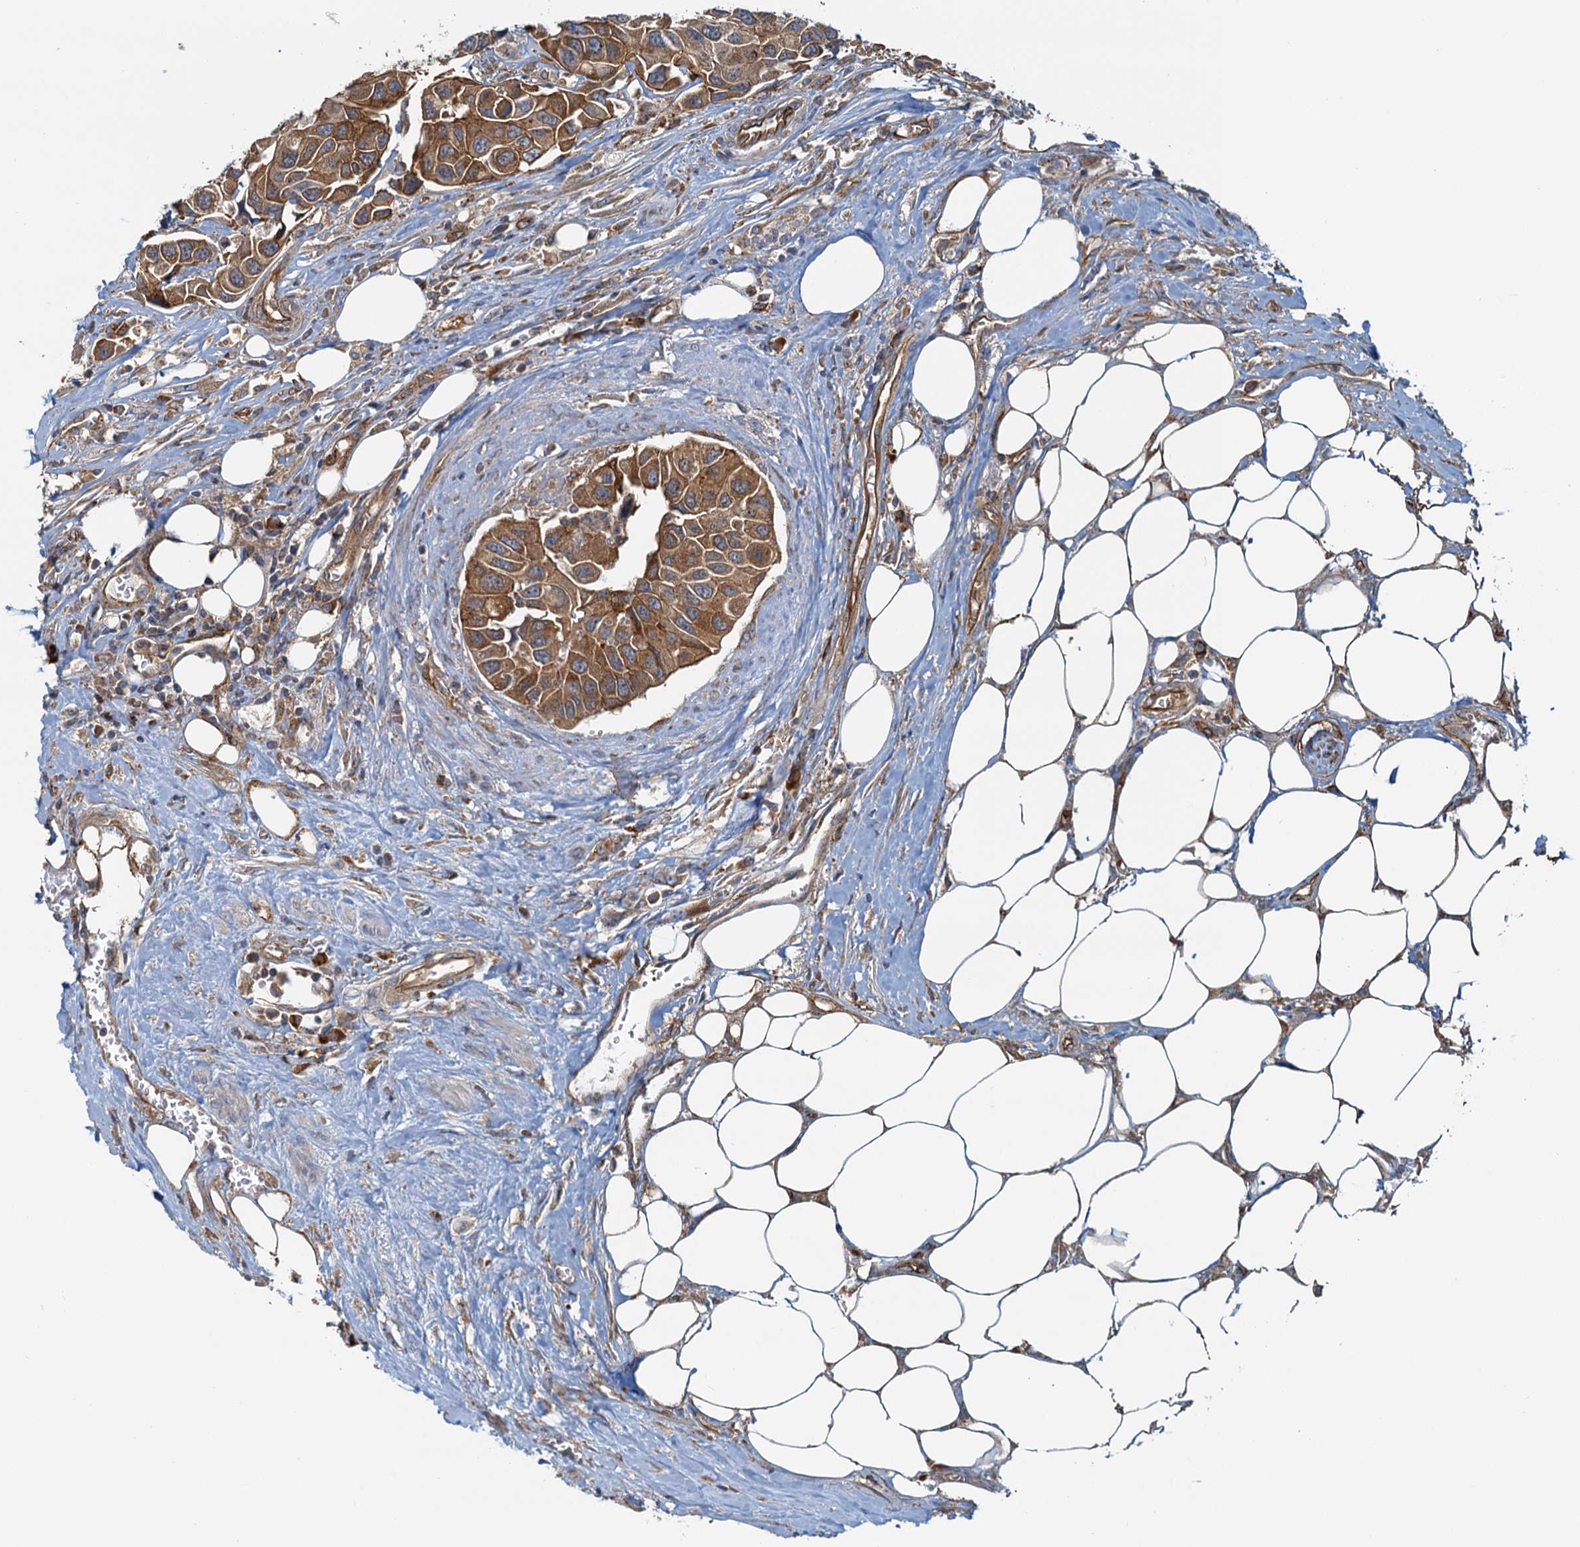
{"staining": {"intensity": "moderate", "quantity": ">75%", "location": "cytoplasmic/membranous"}, "tissue": "urothelial cancer", "cell_type": "Tumor cells", "image_type": "cancer", "snomed": [{"axis": "morphology", "description": "Urothelial carcinoma, High grade"}, {"axis": "topography", "description": "Urinary bladder"}], "caption": "Immunohistochemistry (IHC) micrograph of human urothelial cancer stained for a protein (brown), which shows medium levels of moderate cytoplasmic/membranous staining in about >75% of tumor cells.", "gene": "NIPAL3", "patient": {"sex": "male", "age": 74}}